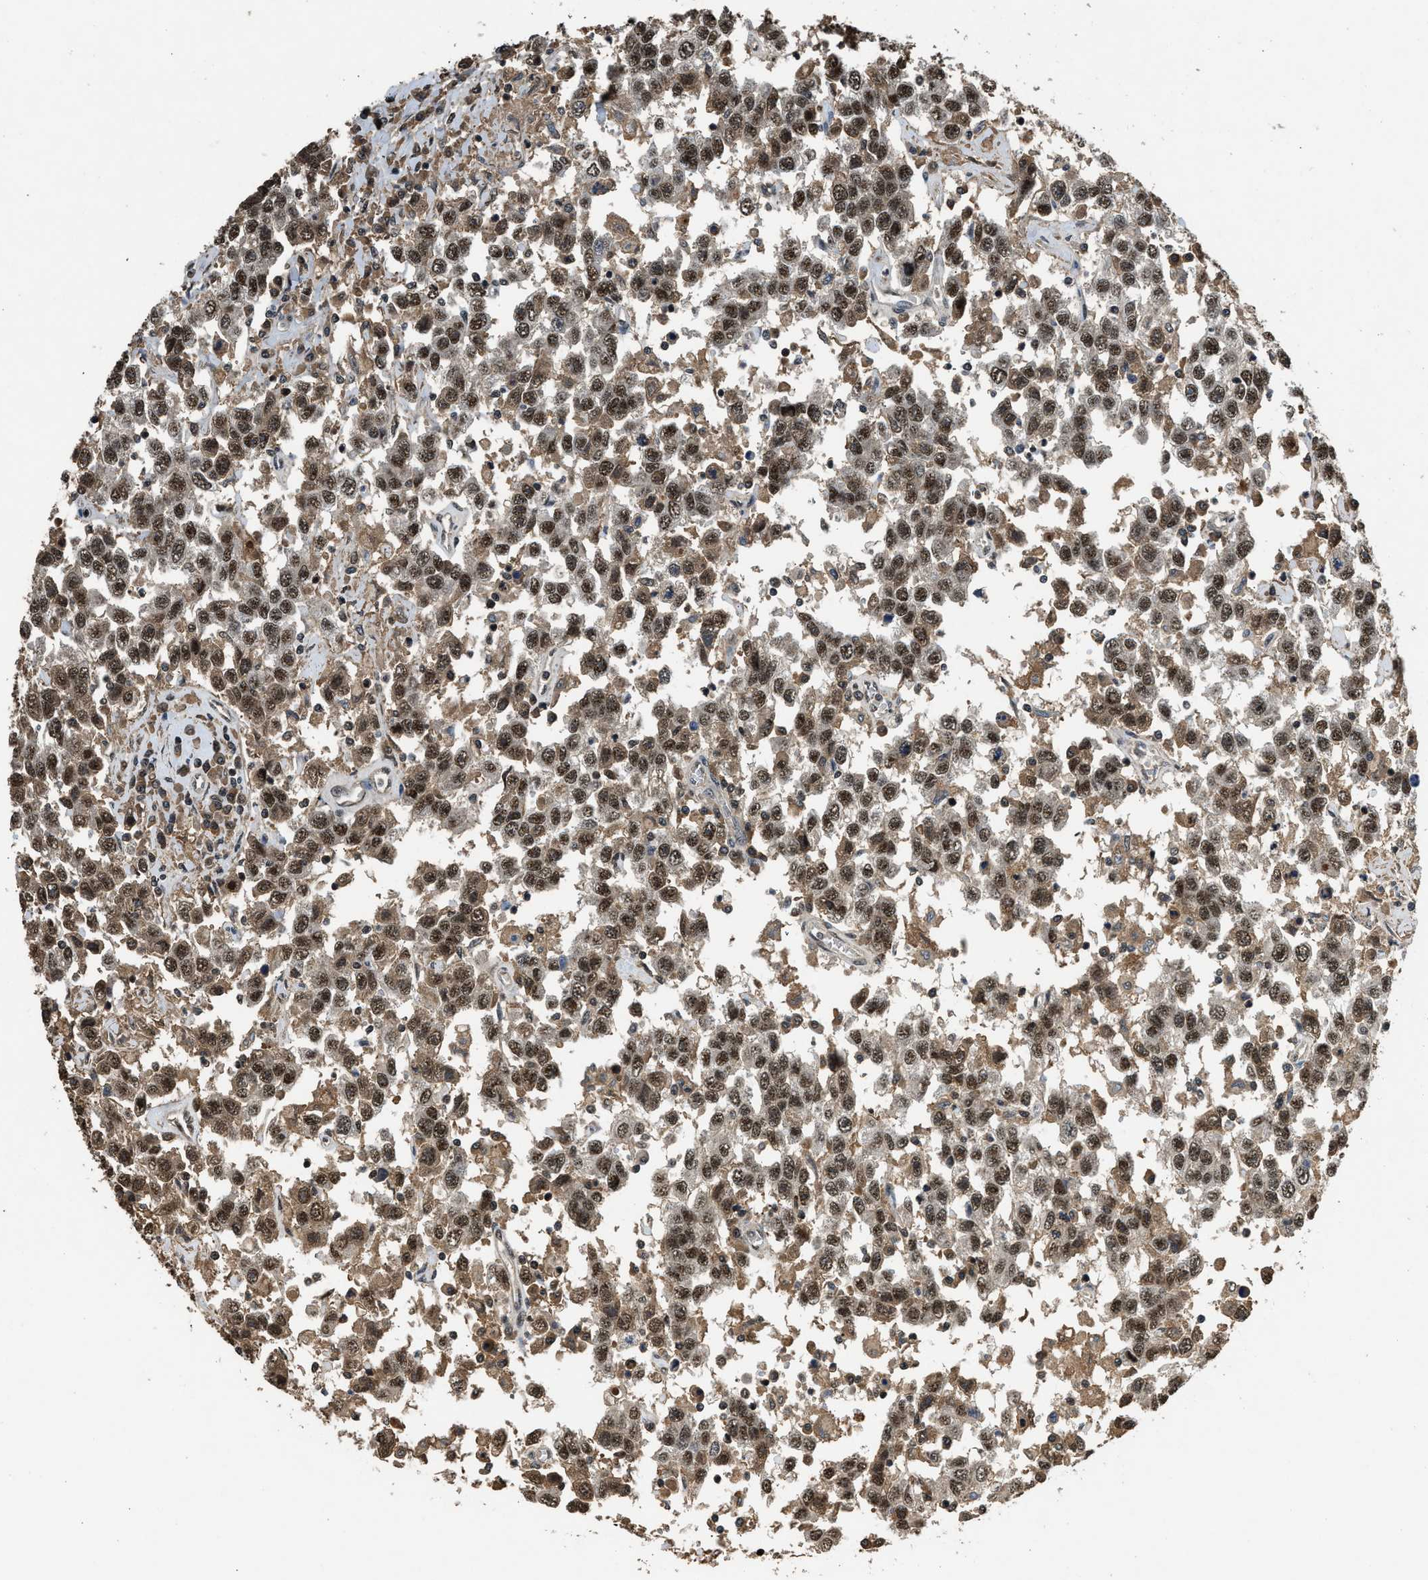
{"staining": {"intensity": "strong", "quantity": ">75%", "location": "nuclear"}, "tissue": "testis cancer", "cell_type": "Tumor cells", "image_type": "cancer", "snomed": [{"axis": "morphology", "description": "Seminoma, NOS"}, {"axis": "topography", "description": "Testis"}], "caption": "A high-resolution micrograph shows IHC staining of testis cancer, which shows strong nuclear expression in about >75% of tumor cells. (Stains: DAB in brown, nuclei in blue, Microscopy: brightfield microscopy at high magnification).", "gene": "SLC15A4", "patient": {"sex": "male", "age": 41}}